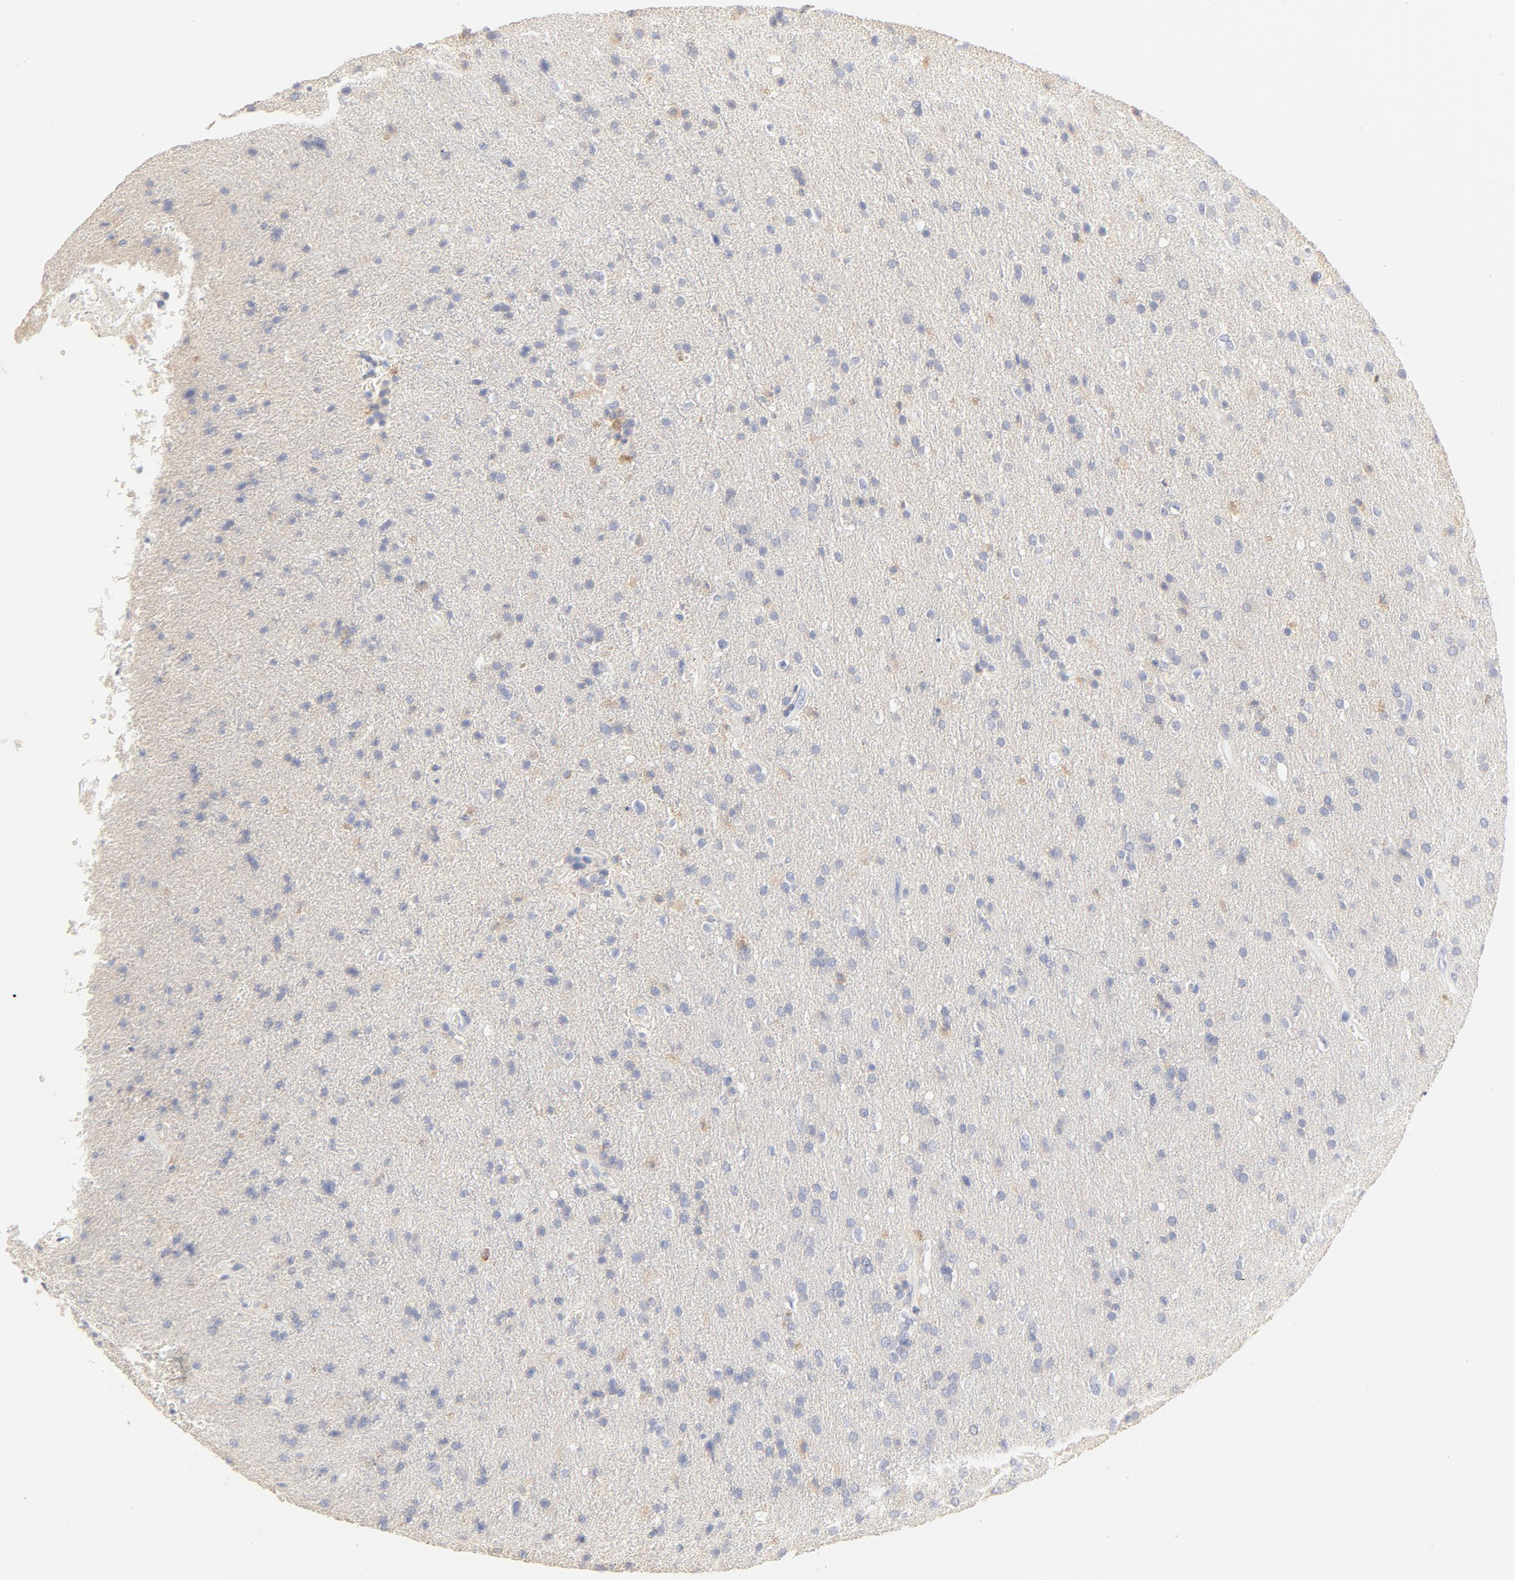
{"staining": {"intensity": "weak", "quantity": "<25%", "location": "cytoplasmic/membranous"}, "tissue": "glioma", "cell_type": "Tumor cells", "image_type": "cancer", "snomed": [{"axis": "morphology", "description": "Glioma, malignant, High grade"}, {"axis": "topography", "description": "Brain"}], "caption": "The histopathology image displays no significant positivity in tumor cells of glioma.", "gene": "FCGBP", "patient": {"sex": "male", "age": 33}}